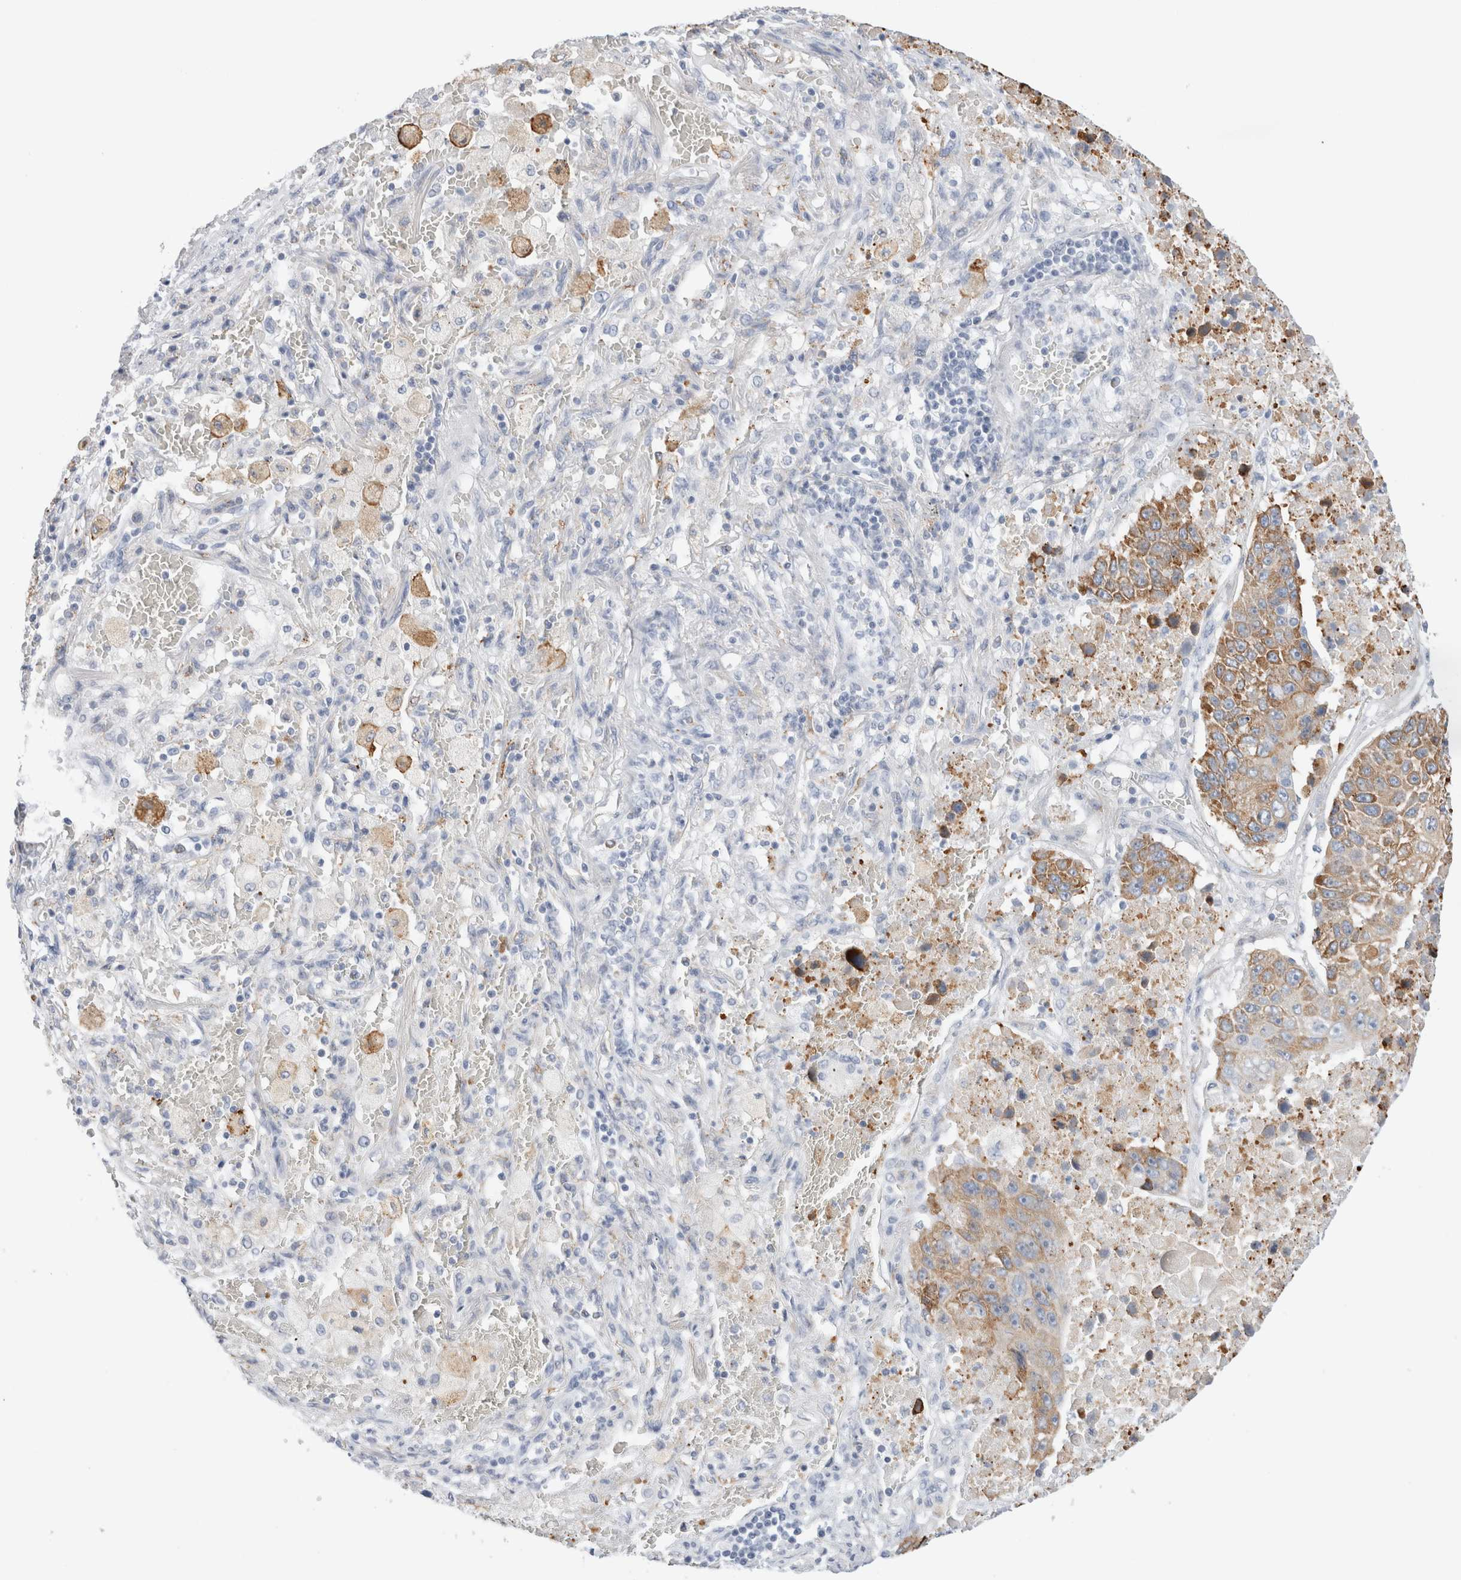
{"staining": {"intensity": "moderate", "quantity": ">75%", "location": "cytoplasmic/membranous"}, "tissue": "lung cancer", "cell_type": "Tumor cells", "image_type": "cancer", "snomed": [{"axis": "morphology", "description": "Squamous cell carcinoma, NOS"}, {"axis": "topography", "description": "Lung"}], "caption": "Tumor cells reveal medium levels of moderate cytoplasmic/membranous staining in approximately >75% of cells in lung cancer (squamous cell carcinoma).", "gene": "MUC15", "patient": {"sex": "male", "age": 61}}